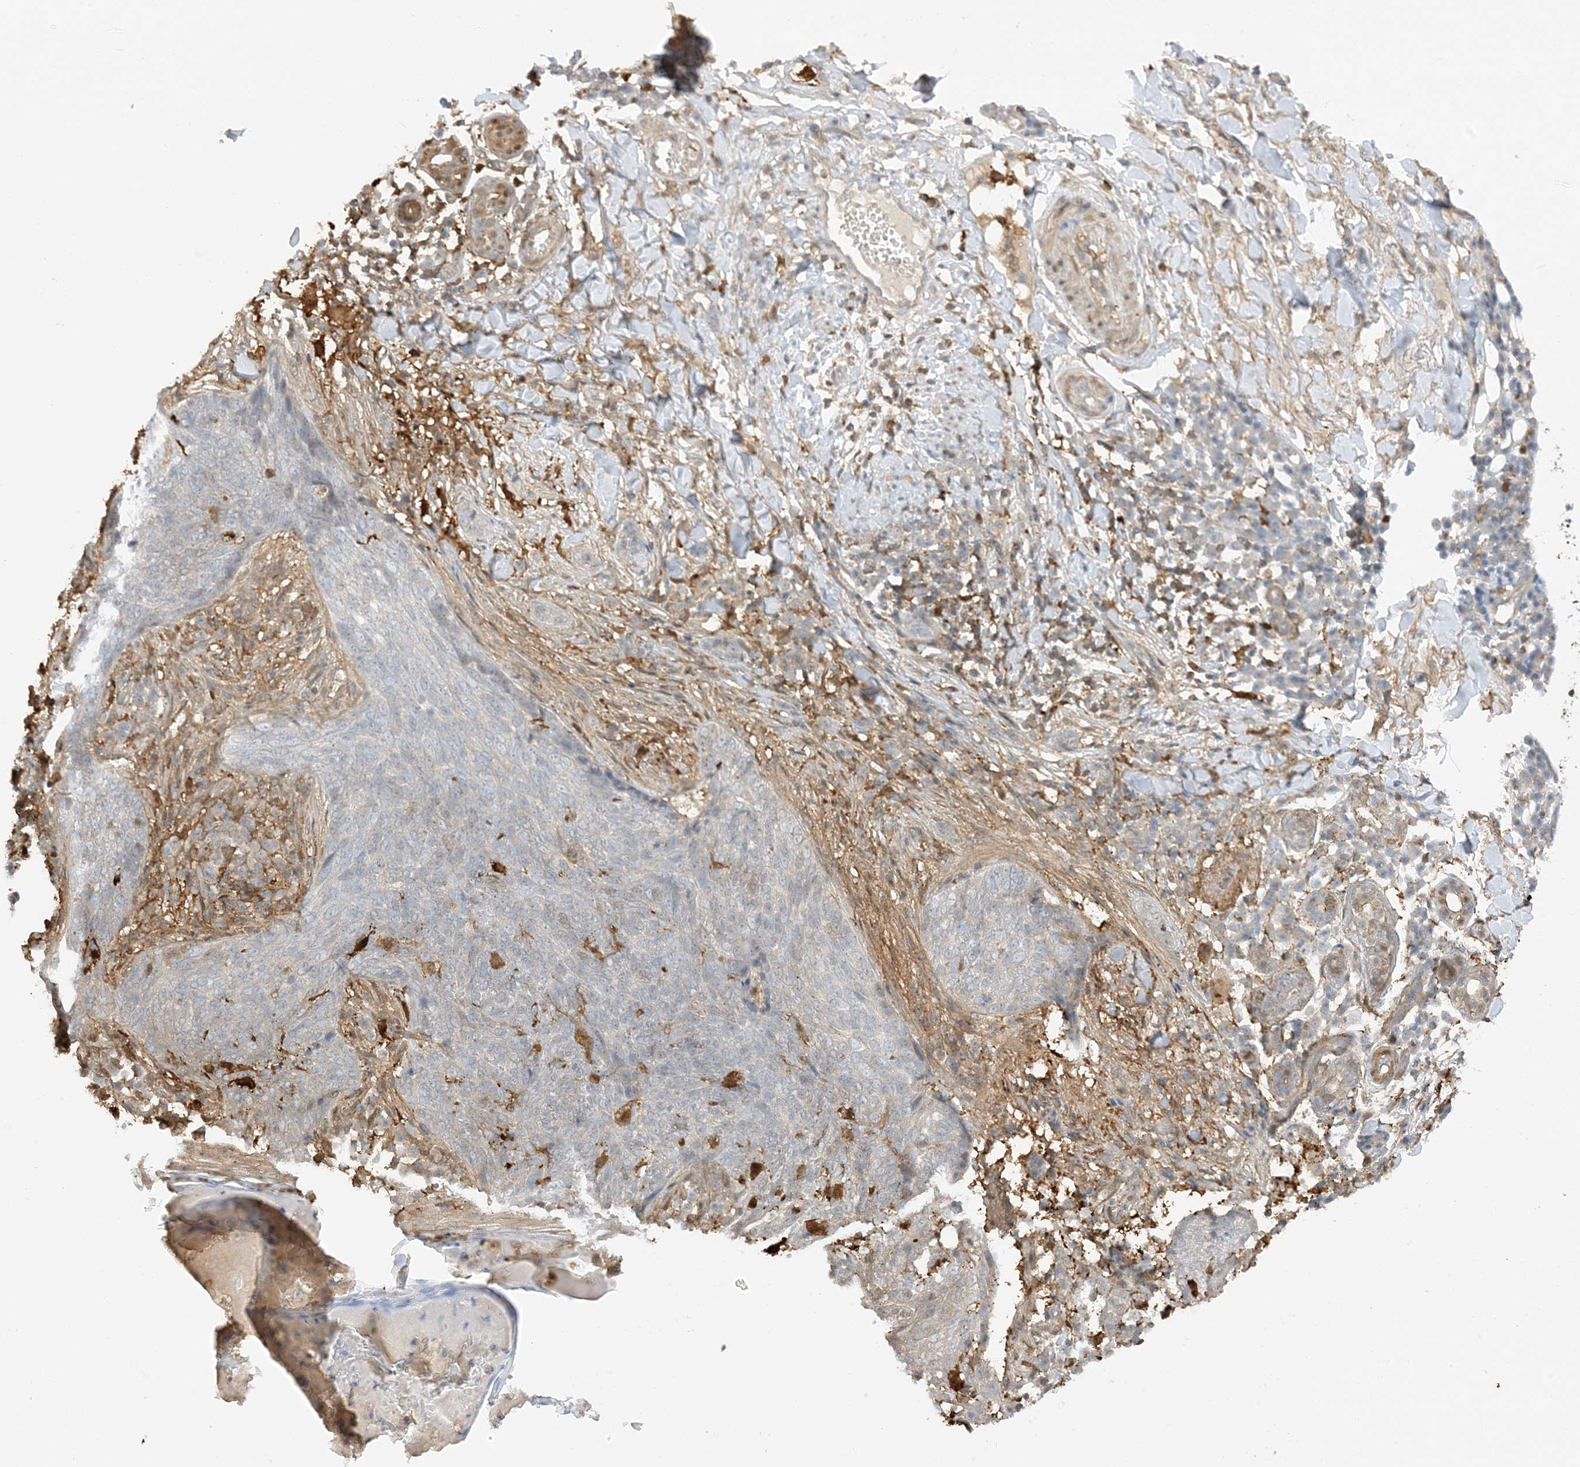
{"staining": {"intensity": "weak", "quantity": "<25%", "location": "cytoplasmic/membranous"}, "tissue": "skin cancer", "cell_type": "Tumor cells", "image_type": "cancer", "snomed": [{"axis": "morphology", "description": "Basal cell carcinoma"}, {"axis": "topography", "description": "Skin"}], "caption": "Tumor cells are negative for brown protein staining in skin cancer.", "gene": "PHACTR2", "patient": {"sex": "male", "age": 85}}